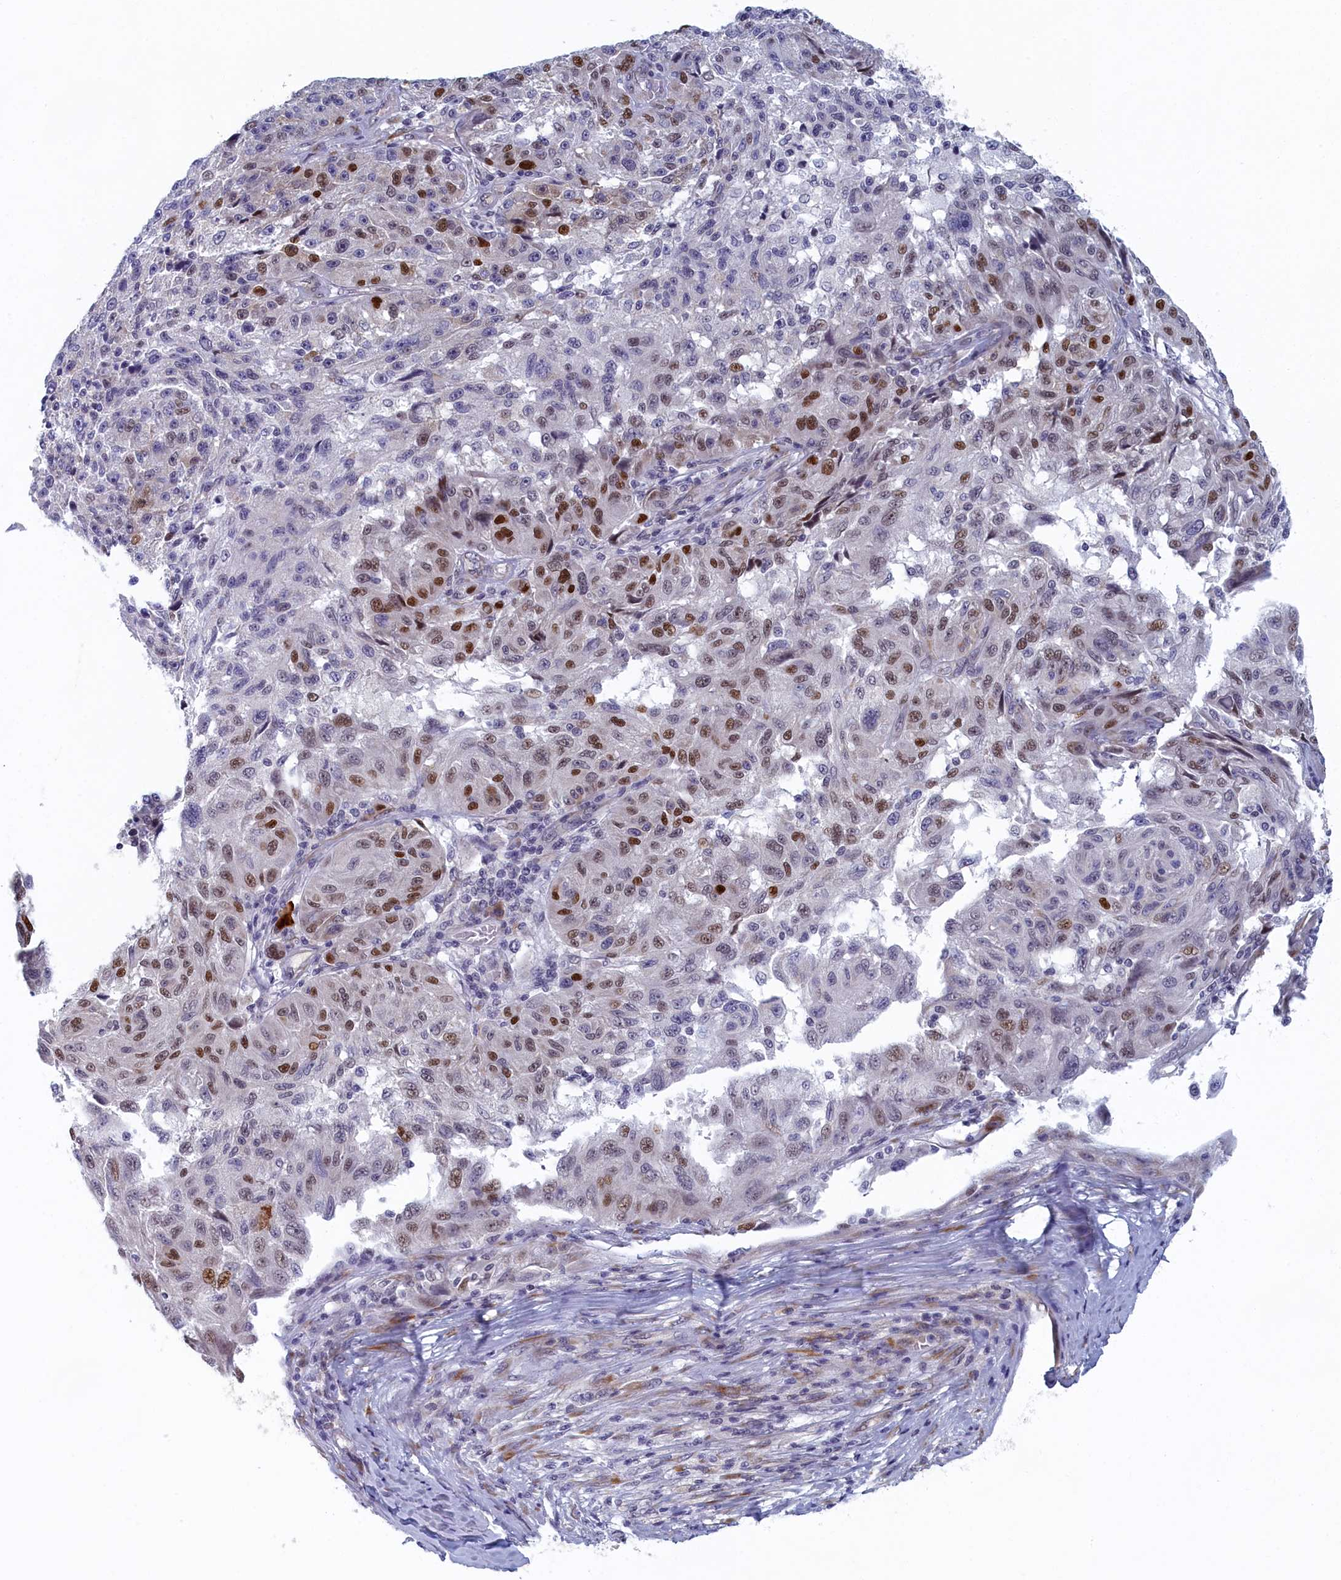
{"staining": {"intensity": "moderate", "quantity": "25%-75%", "location": "nuclear"}, "tissue": "melanoma", "cell_type": "Tumor cells", "image_type": "cancer", "snomed": [{"axis": "morphology", "description": "Malignant melanoma, NOS"}, {"axis": "topography", "description": "Skin"}], "caption": "Human melanoma stained with a brown dye shows moderate nuclear positive staining in about 25%-75% of tumor cells.", "gene": "DNAJC17", "patient": {"sex": "male", "age": 53}}